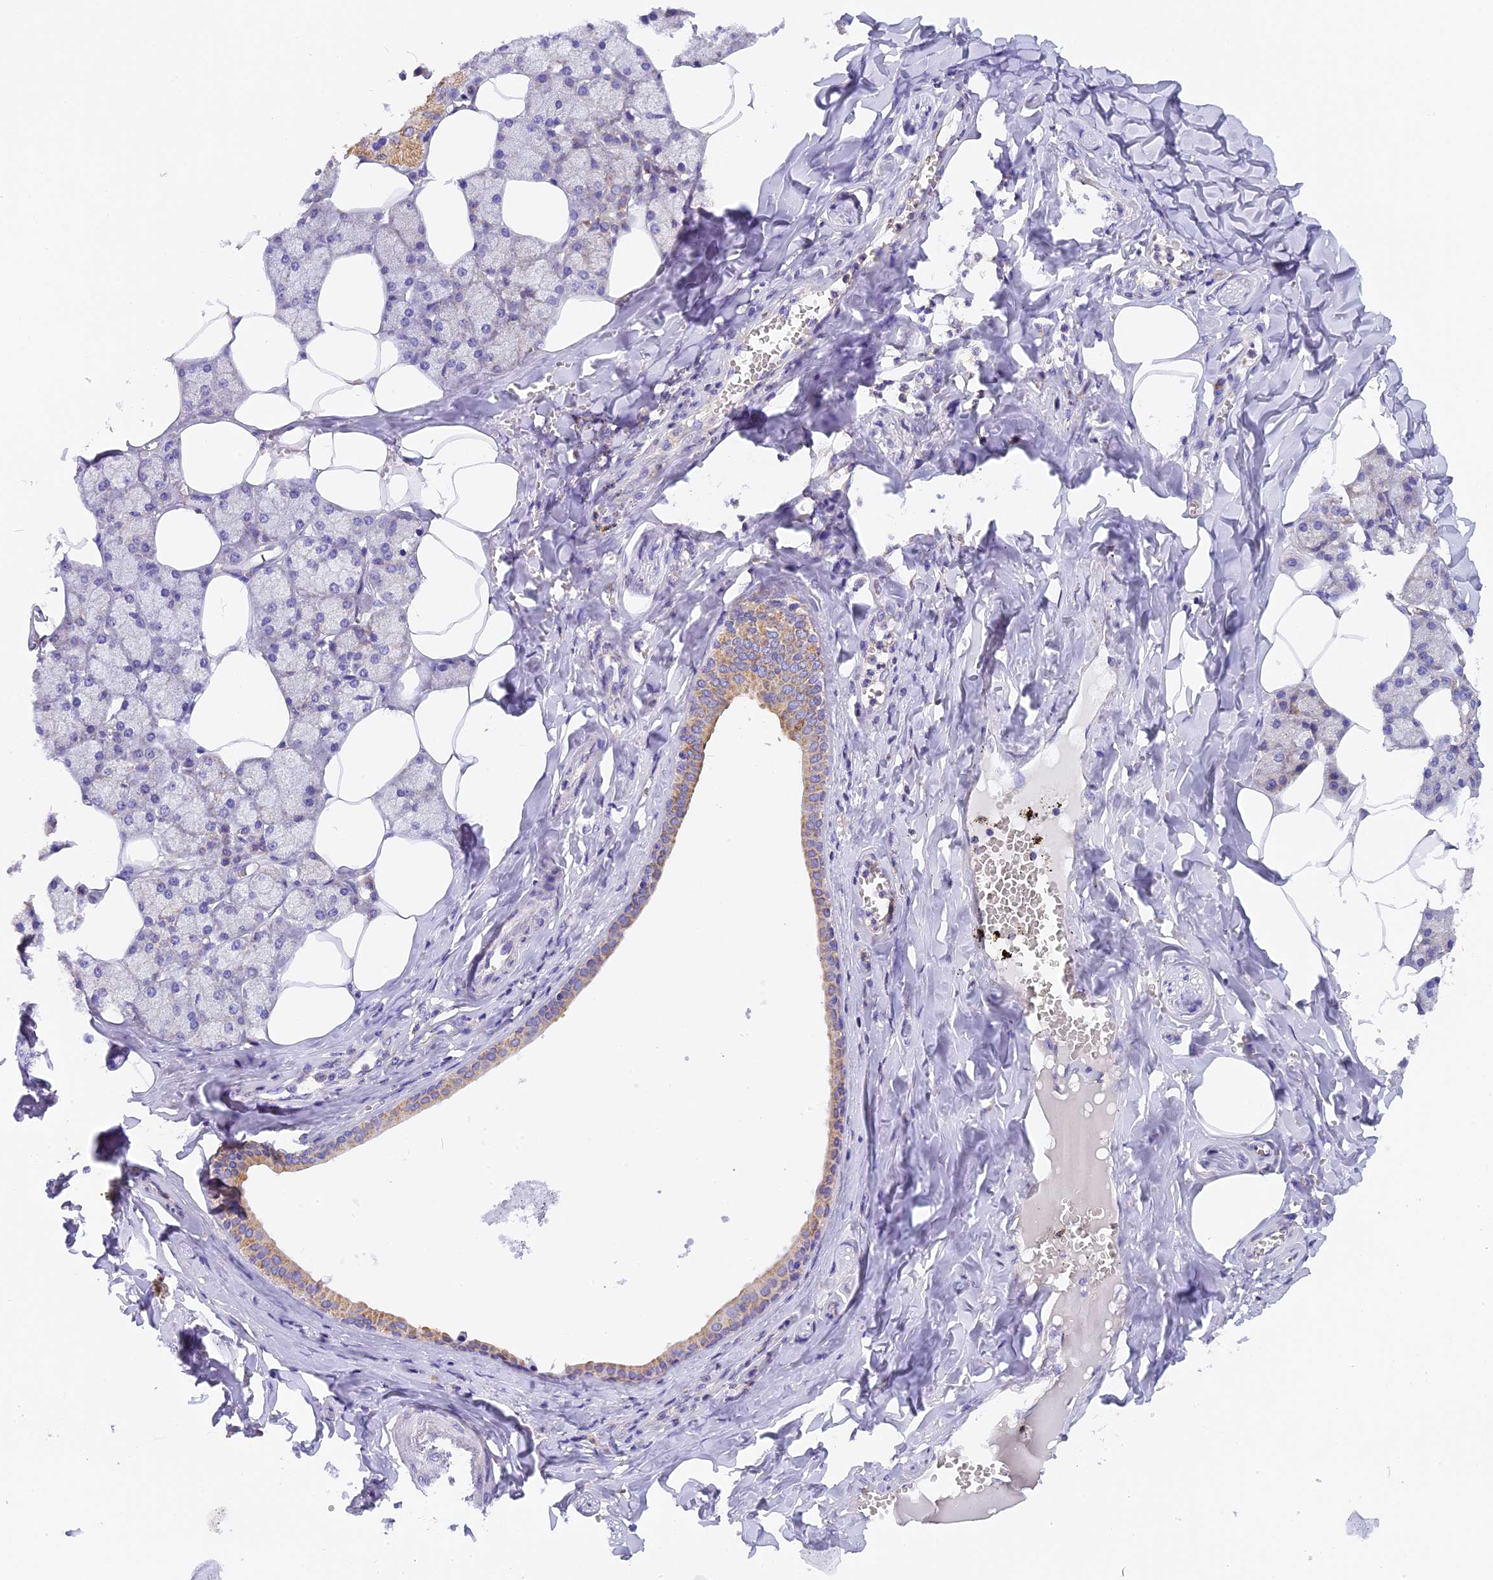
{"staining": {"intensity": "moderate", "quantity": "<25%", "location": "cytoplasmic/membranous"}, "tissue": "salivary gland", "cell_type": "Glandular cells", "image_type": "normal", "snomed": [{"axis": "morphology", "description": "Normal tissue, NOS"}, {"axis": "topography", "description": "Salivary gland"}], "caption": "Immunohistochemistry photomicrograph of normal salivary gland: human salivary gland stained using immunohistochemistry (IHC) exhibits low levels of moderate protein expression localized specifically in the cytoplasmic/membranous of glandular cells, appearing as a cytoplasmic/membranous brown color.", "gene": "MGME1", "patient": {"sex": "male", "age": 62}}